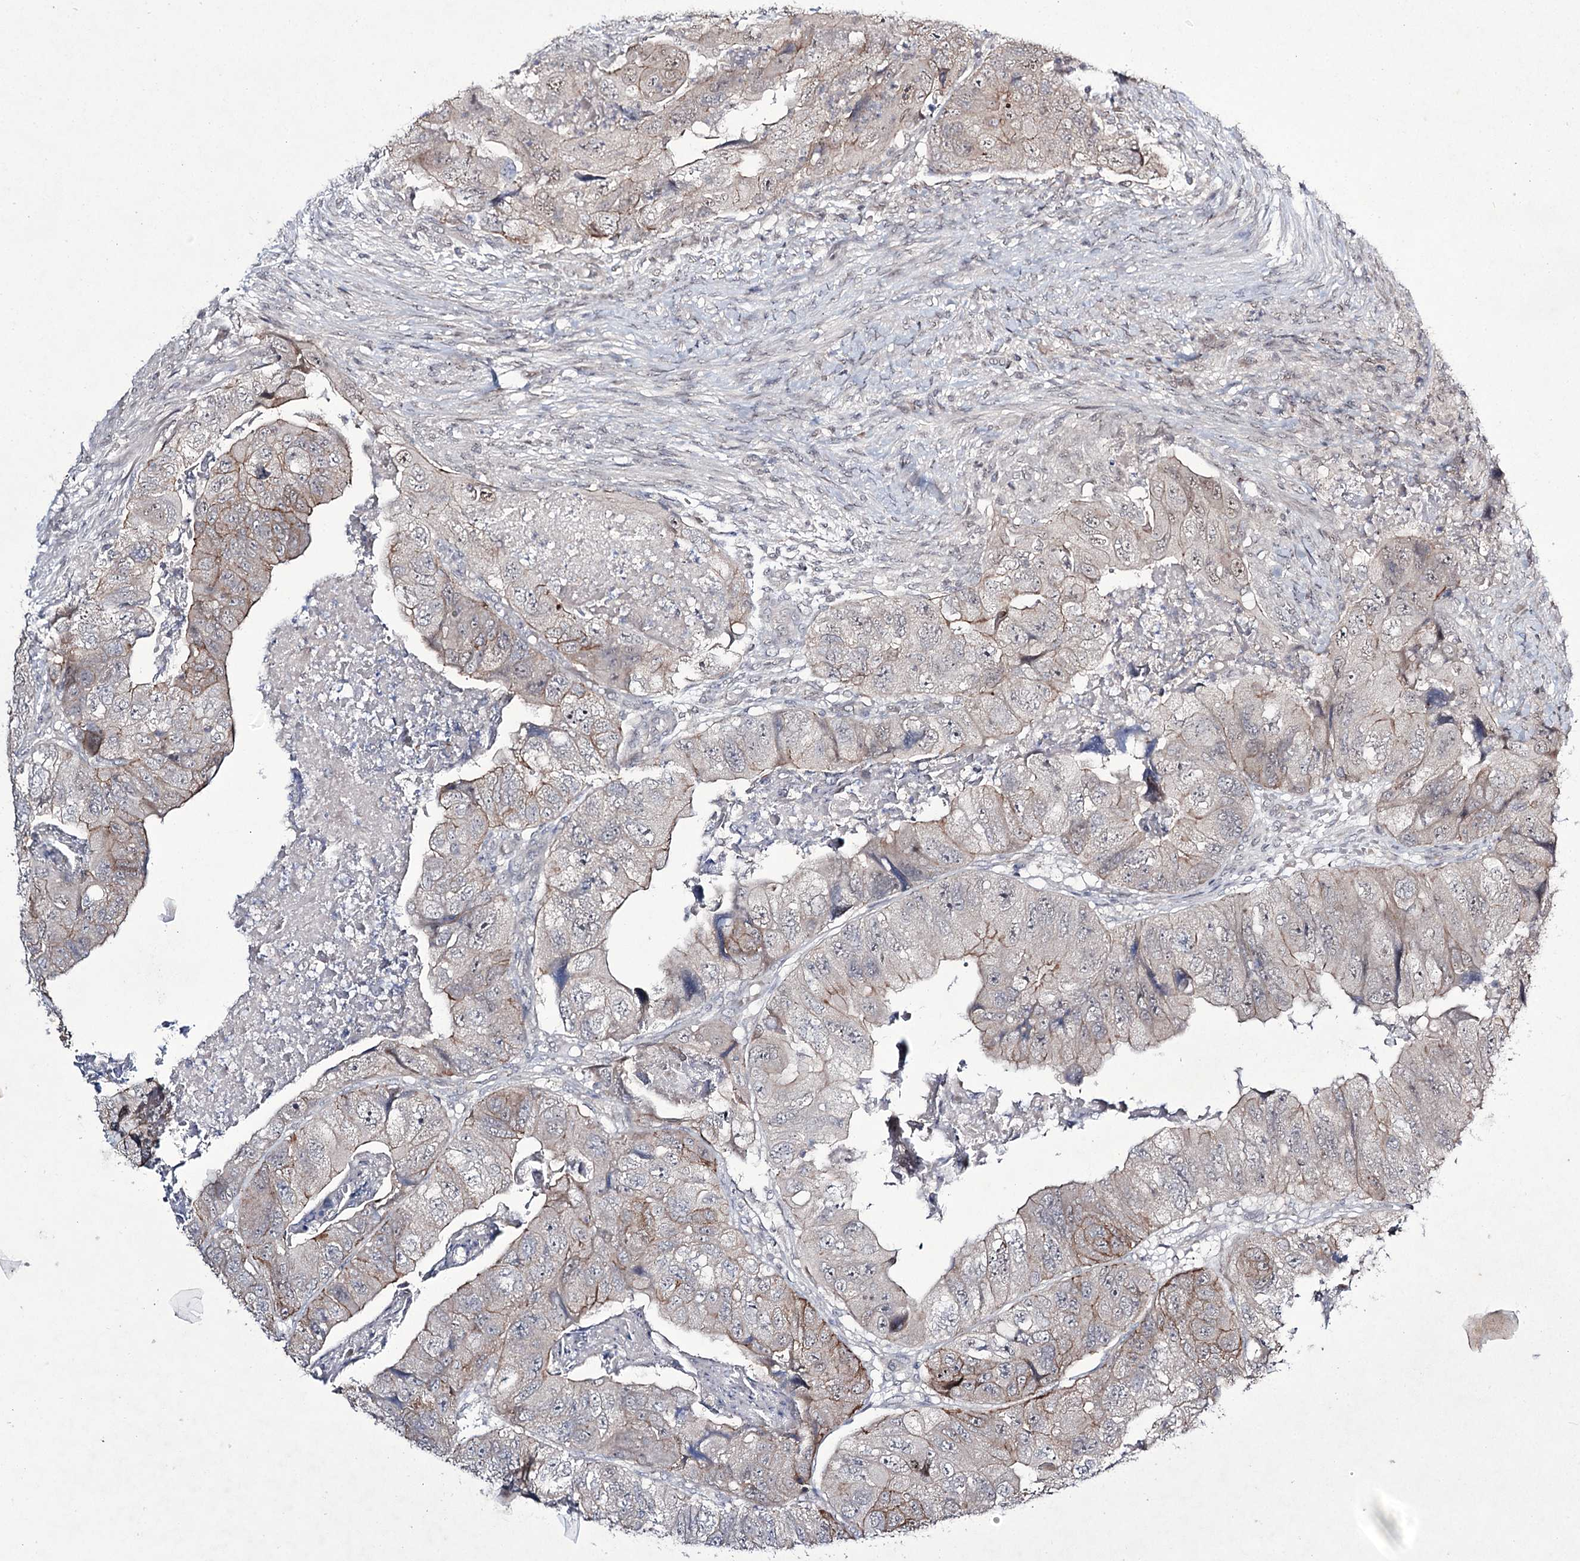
{"staining": {"intensity": "moderate", "quantity": "<25%", "location": "cytoplasmic/membranous"}, "tissue": "colorectal cancer", "cell_type": "Tumor cells", "image_type": "cancer", "snomed": [{"axis": "morphology", "description": "Adenocarcinoma, NOS"}, {"axis": "topography", "description": "Rectum"}], "caption": "Immunohistochemistry of adenocarcinoma (colorectal) shows low levels of moderate cytoplasmic/membranous positivity in about <25% of tumor cells. (IHC, brightfield microscopy, high magnification).", "gene": "HOXC11", "patient": {"sex": "male", "age": 63}}